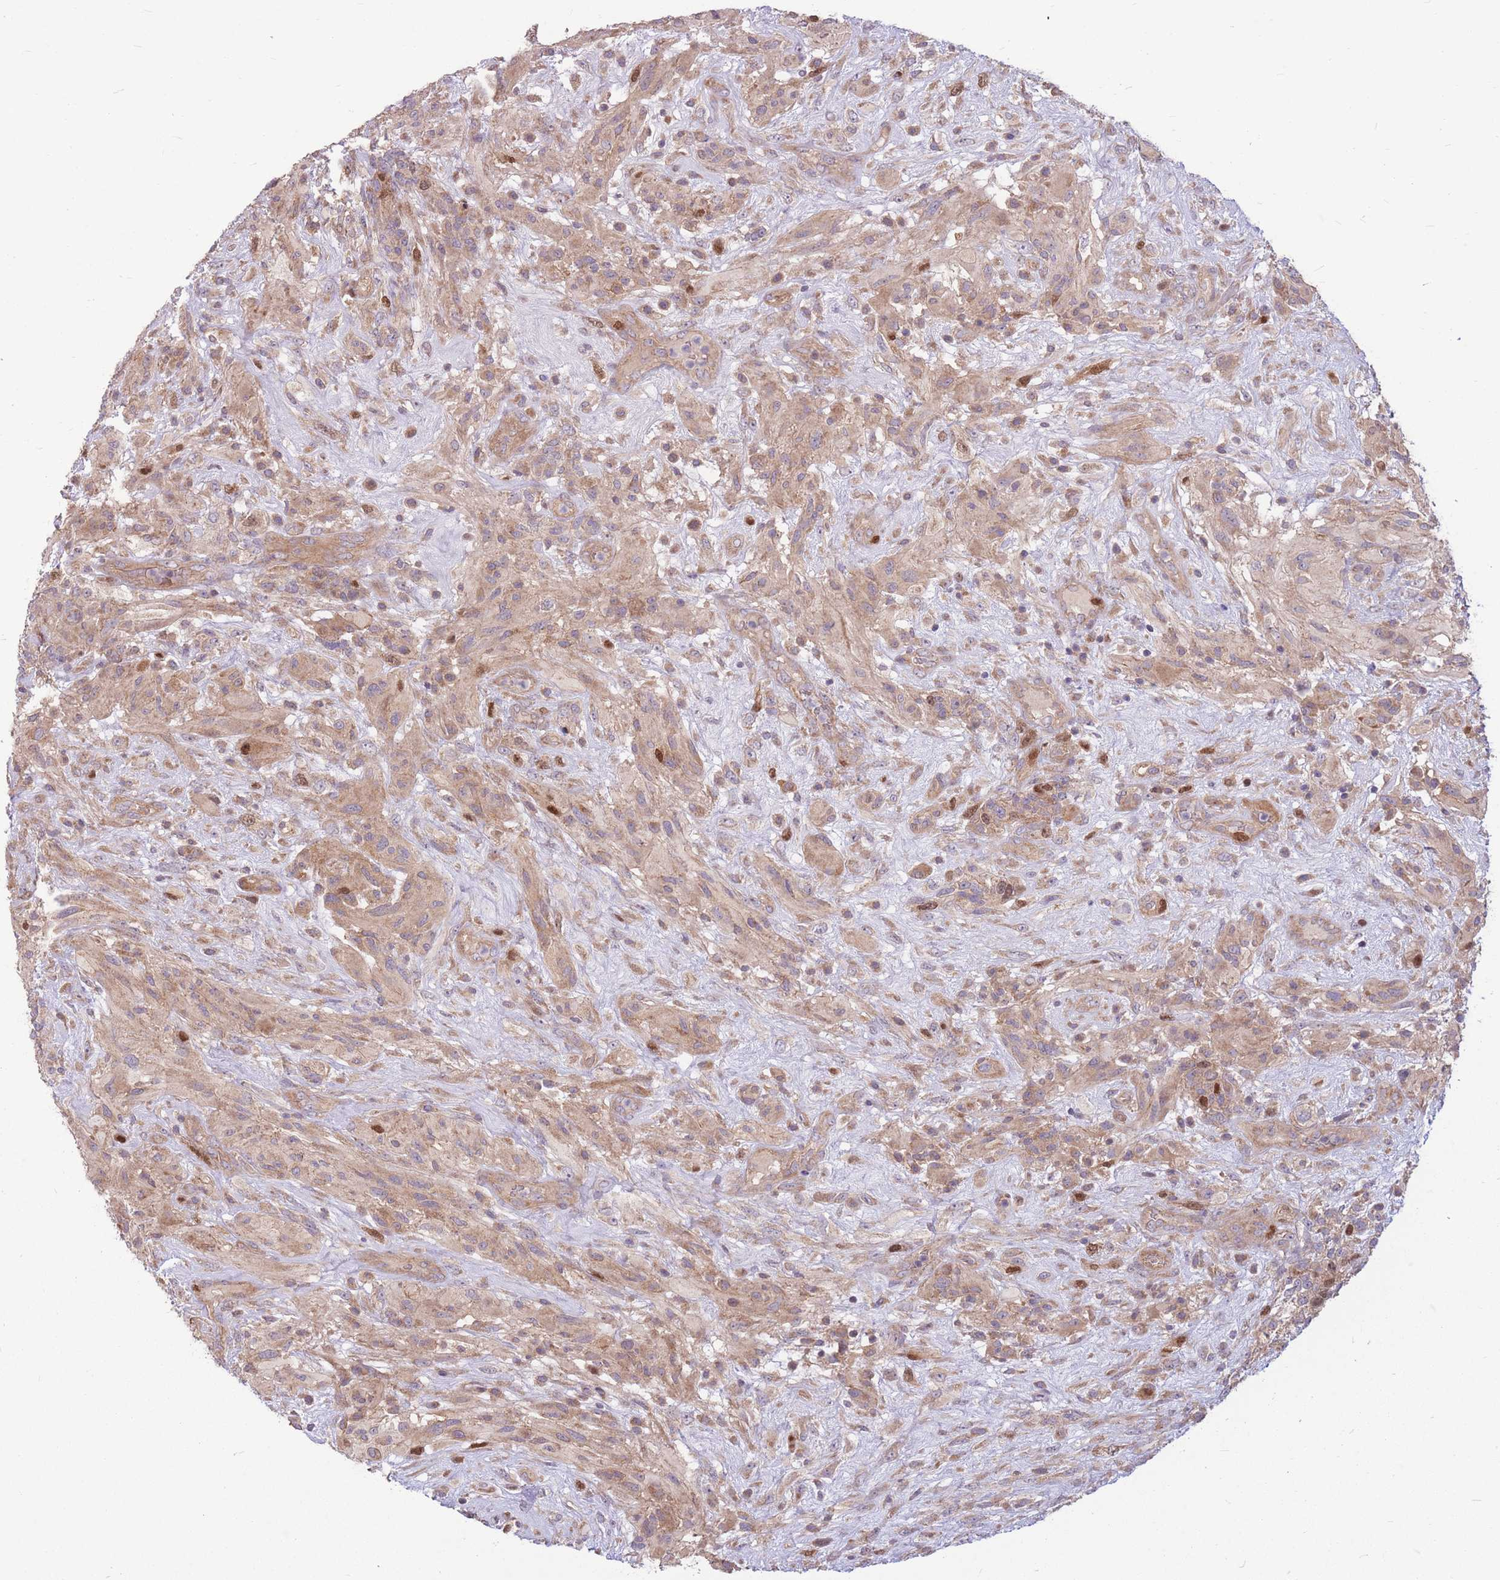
{"staining": {"intensity": "moderate", "quantity": ">75%", "location": "cytoplasmic/membranous"}, "tissue": "glioma", "cell_type": "Tumor cells", "image_type": "cancer", "snomed": [{"axis": "morphology", "description": "Glioma, malignant, High grade"}, {"axis": "topography", "description": "Brain"}], "caption": "DAB (3,3'-diaminobenzidine) immunohistochemical staining of human malignant high-grade glioma demonstrates moderate cytoplasmic/membranous protein staining in approximately >75% of tumor cells.", "gene": "GMNN", "patient": {"sex": "male", "age": 61}}